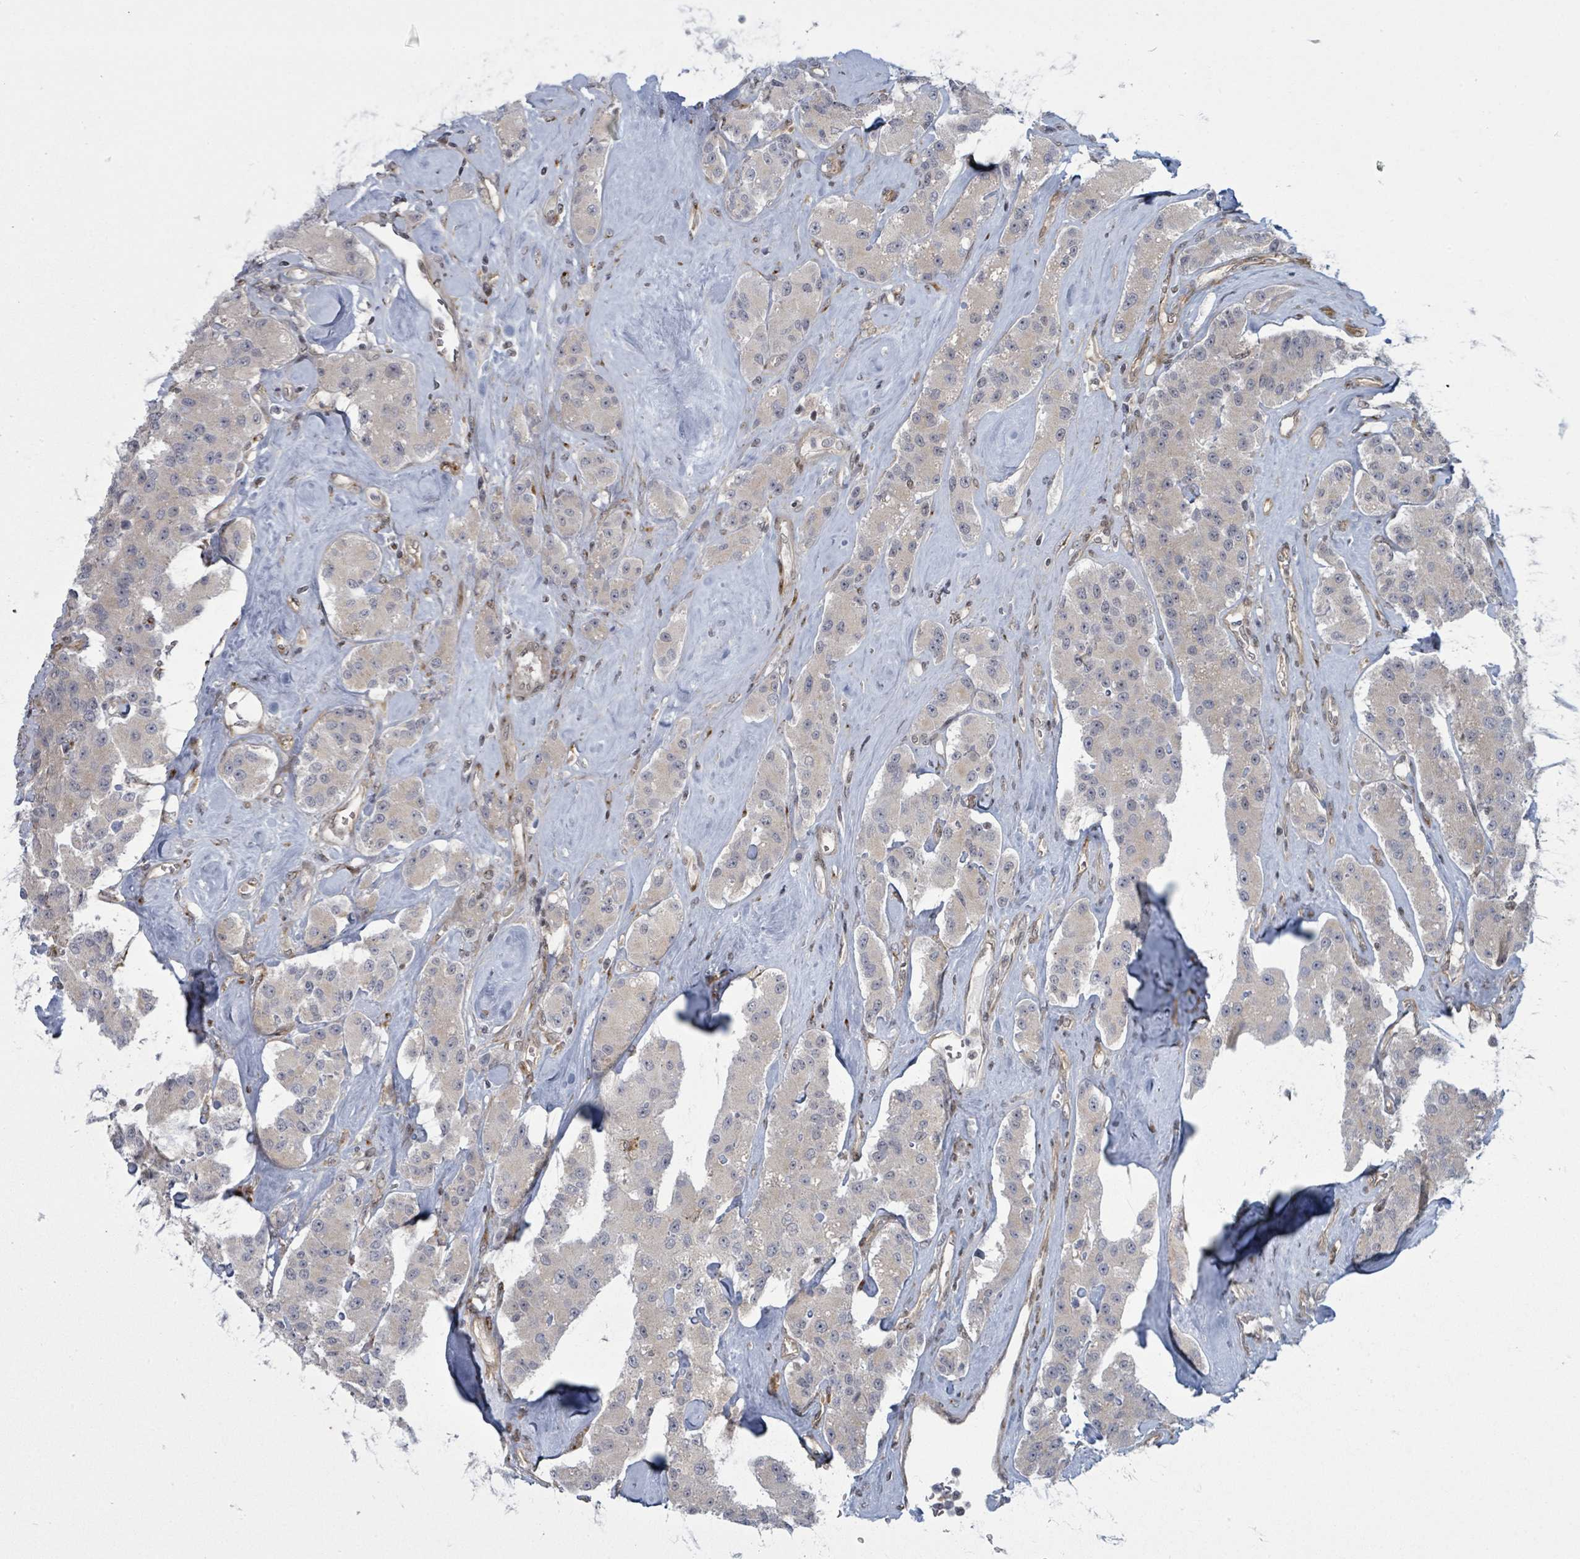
{"staining": {"intensity": "negative", "quantity": "none", "location": "none"}, "tissue": "carcinoid", "cell_type": "Tumor cells", "image_type": "cancer", "snomed": [{"axis": "morphology", "description": "Carcinoid, malignant, NOS"}, {"axis": "topography", "description": "Pancreas"}], "caption": "Carcinoid stained for a protein using immunohistochemistry (IHC) displays no positivity tumor cells.", "gene": "PSMG2", "patient": {"sex": "male", "age": 41}}